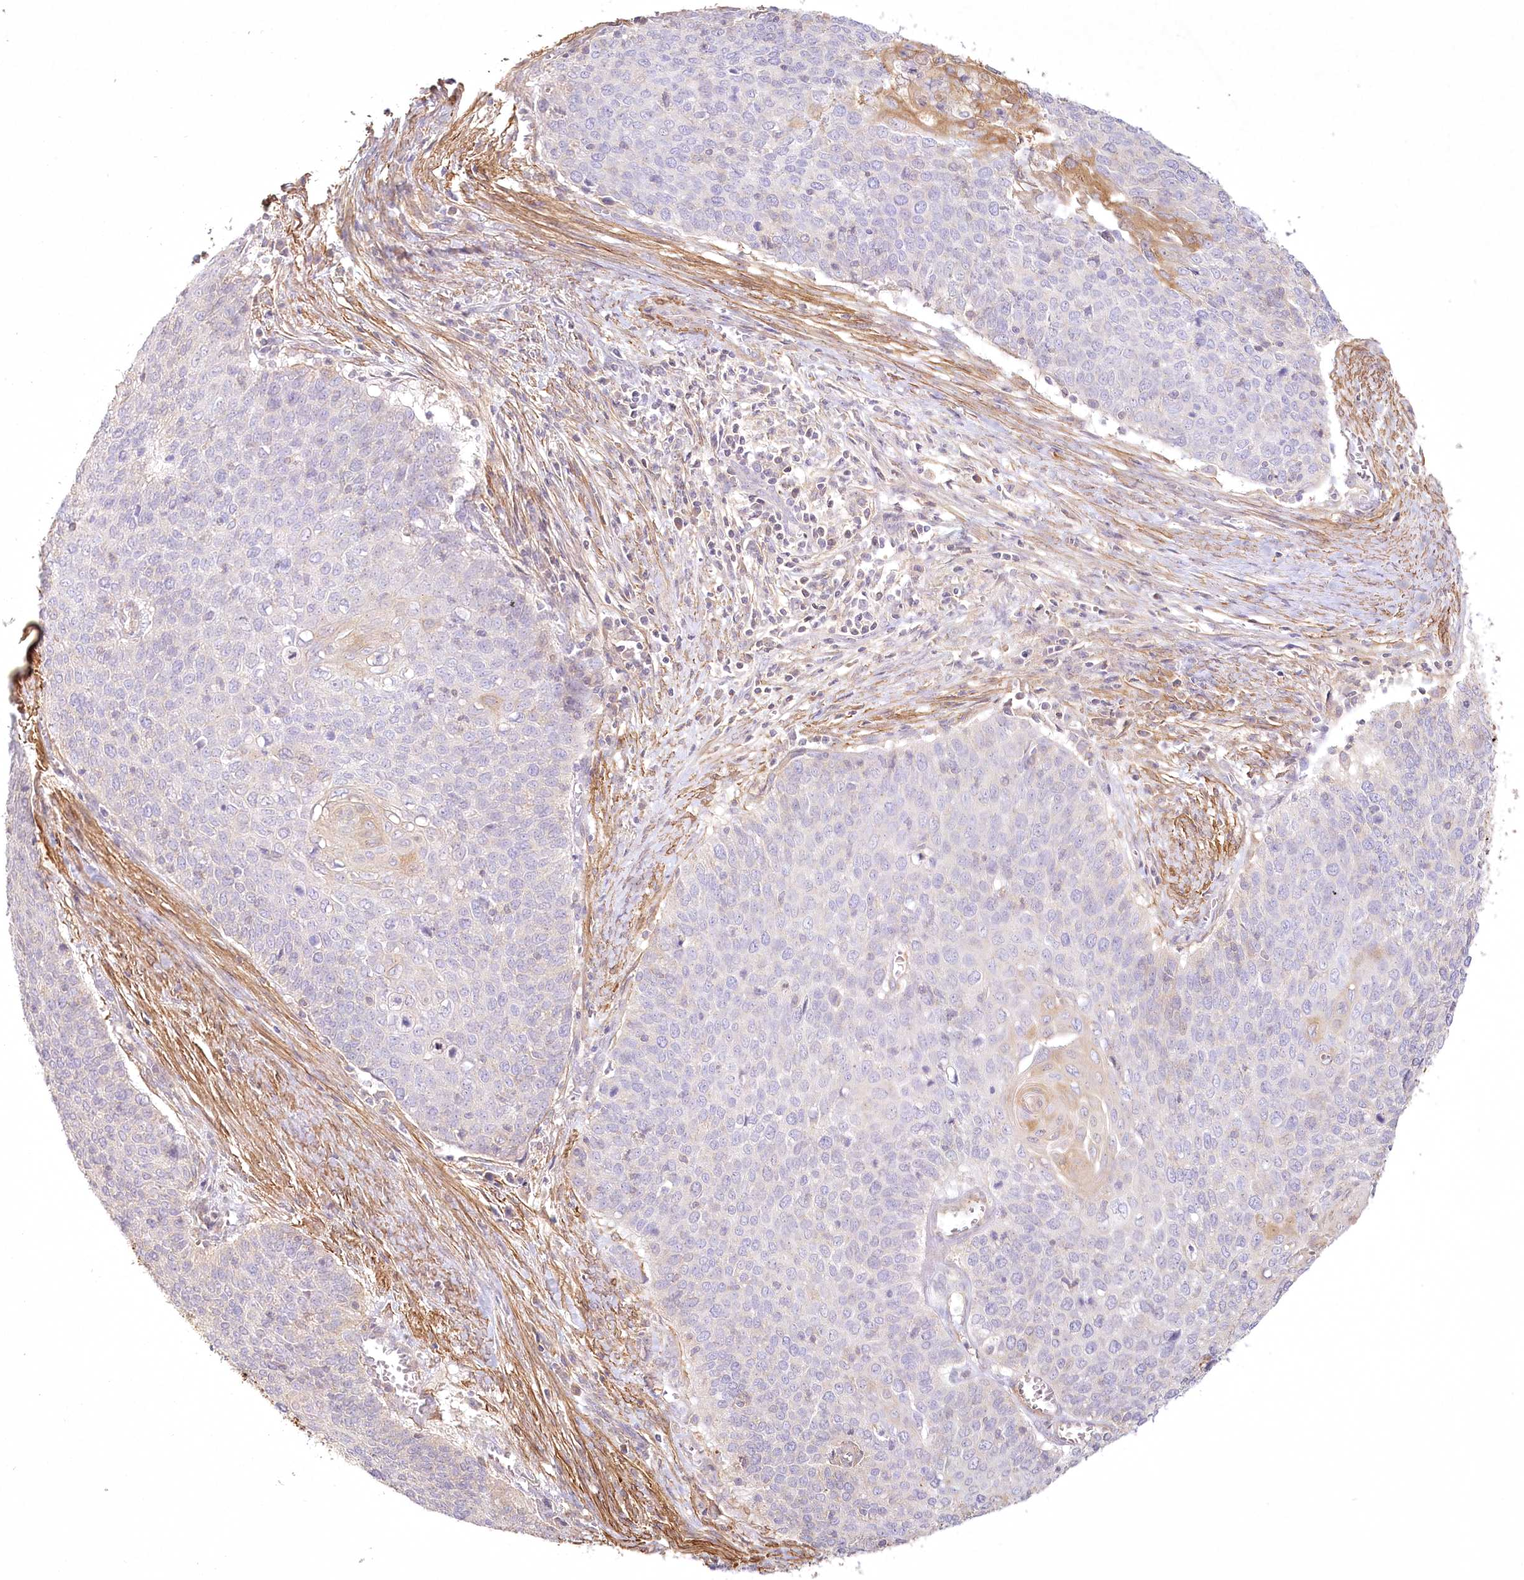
{"staining": {"intensity": "negative", "quantity": "none", "location": "none"}, "tissue": "cervical cancer", "cell_type": "Tumor cells", "image_type": "cancer", "snomed": [{"axis": "morphology", "description": "Squamous cell carcinoma, NOS"}, {"axis": "topography", "description": "Cervix"}], "caption": "A photomicrograph of human squamous cell carcinoma (cervical) is negative for staining in tumor cells.", "gene": "INPP4B", "patient": {"sex": "female", "age": 39}}